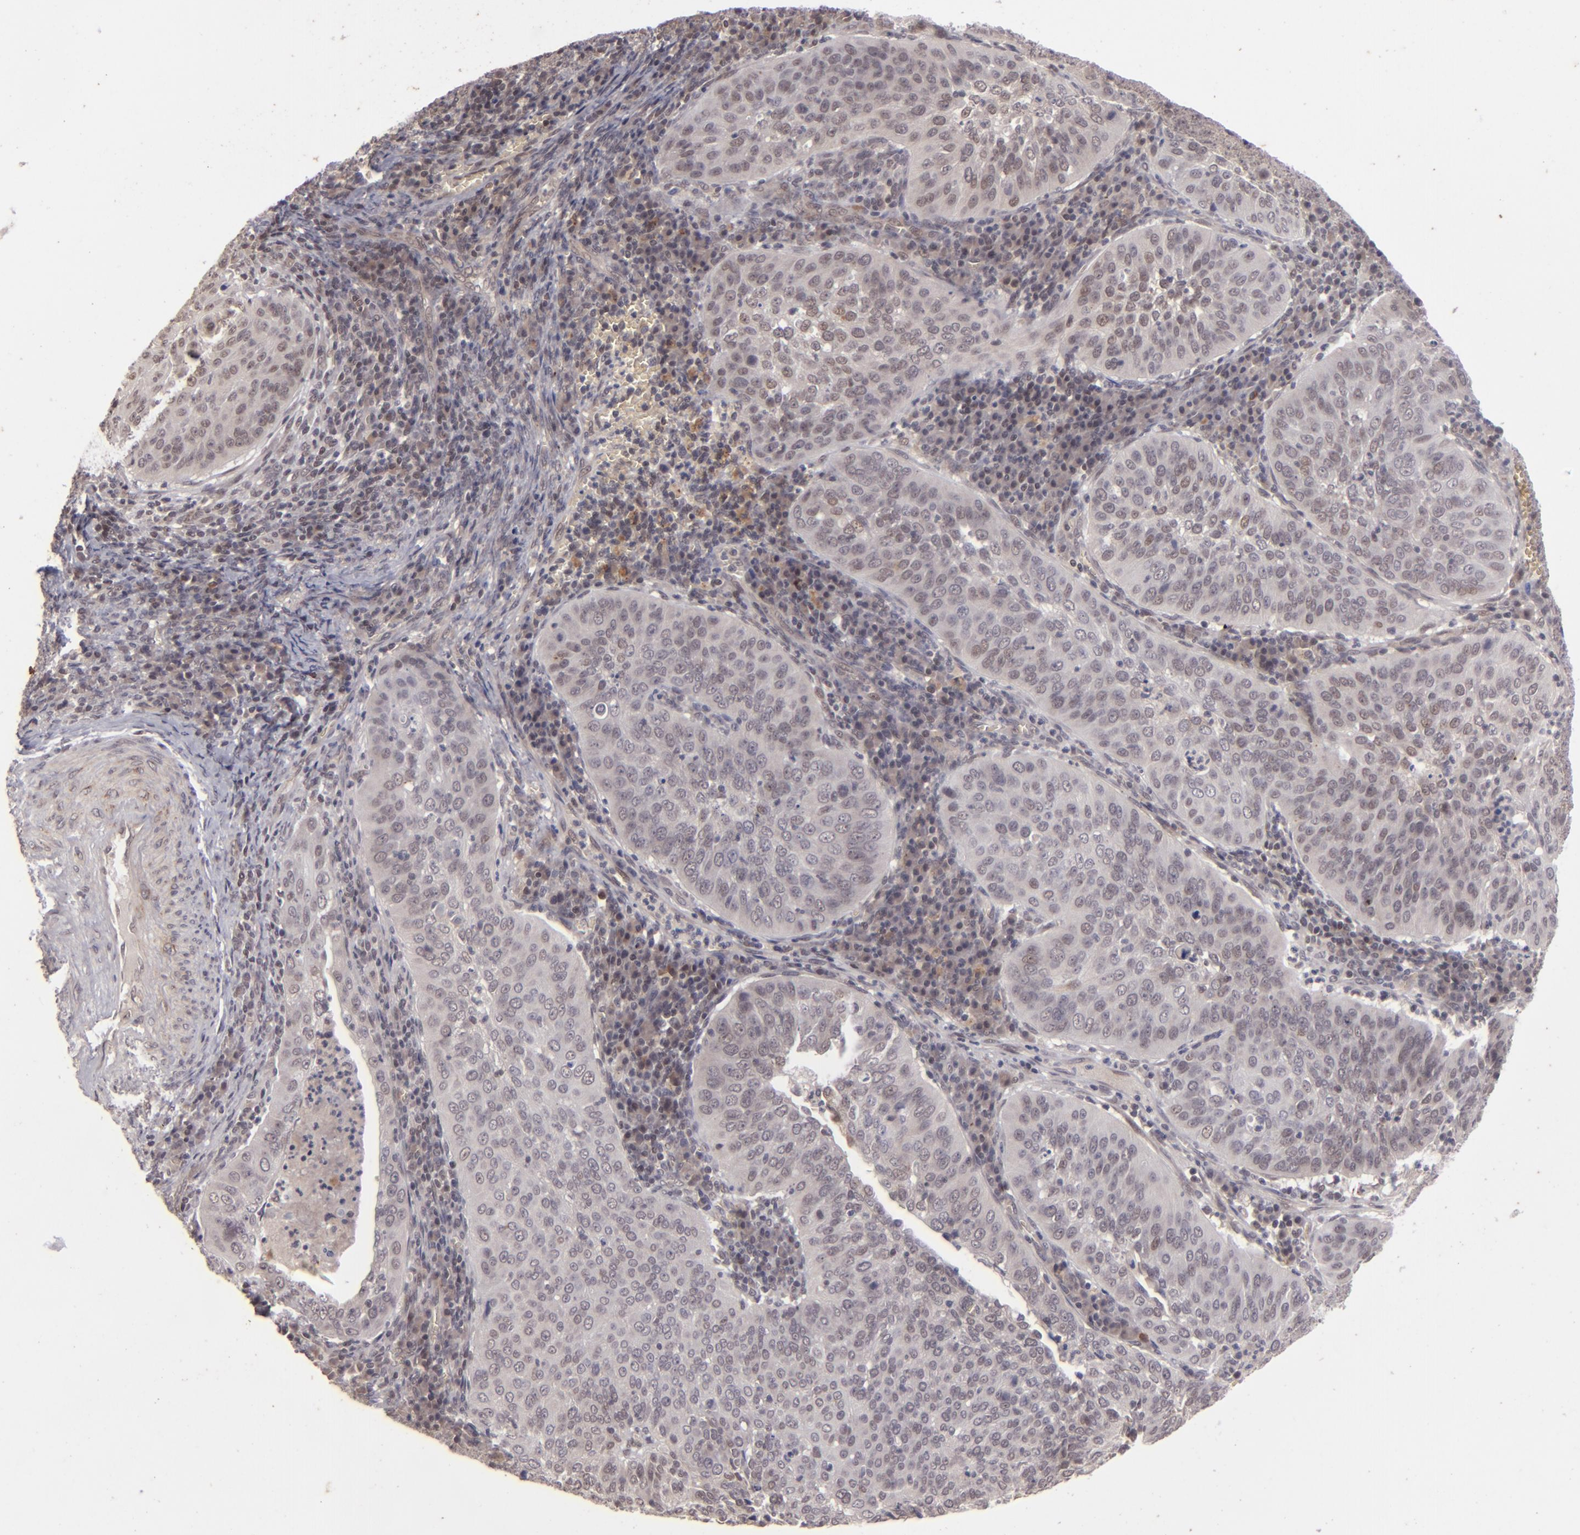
{"staining": {"intensity": "weak", "quantity": "<25%", "location": "cytoplasmic/membranous"}, "tissue": "cervical cancer", "cell_type": "Tumor cells", "image_type": "cancer", "snomed": [{"axis": "morphology", "description": "Squamous cell carcinoma, NOS"}, {"axis": "topography", "description": "Cervix"}], "caption": "IHC histopathology image of neoplastic tissue: human cervical cancer stained with DAB reveals no significant protein positivity in tumor cells.", "gene": "DFFA", "patient": {"sex": "female", "age": 39}}